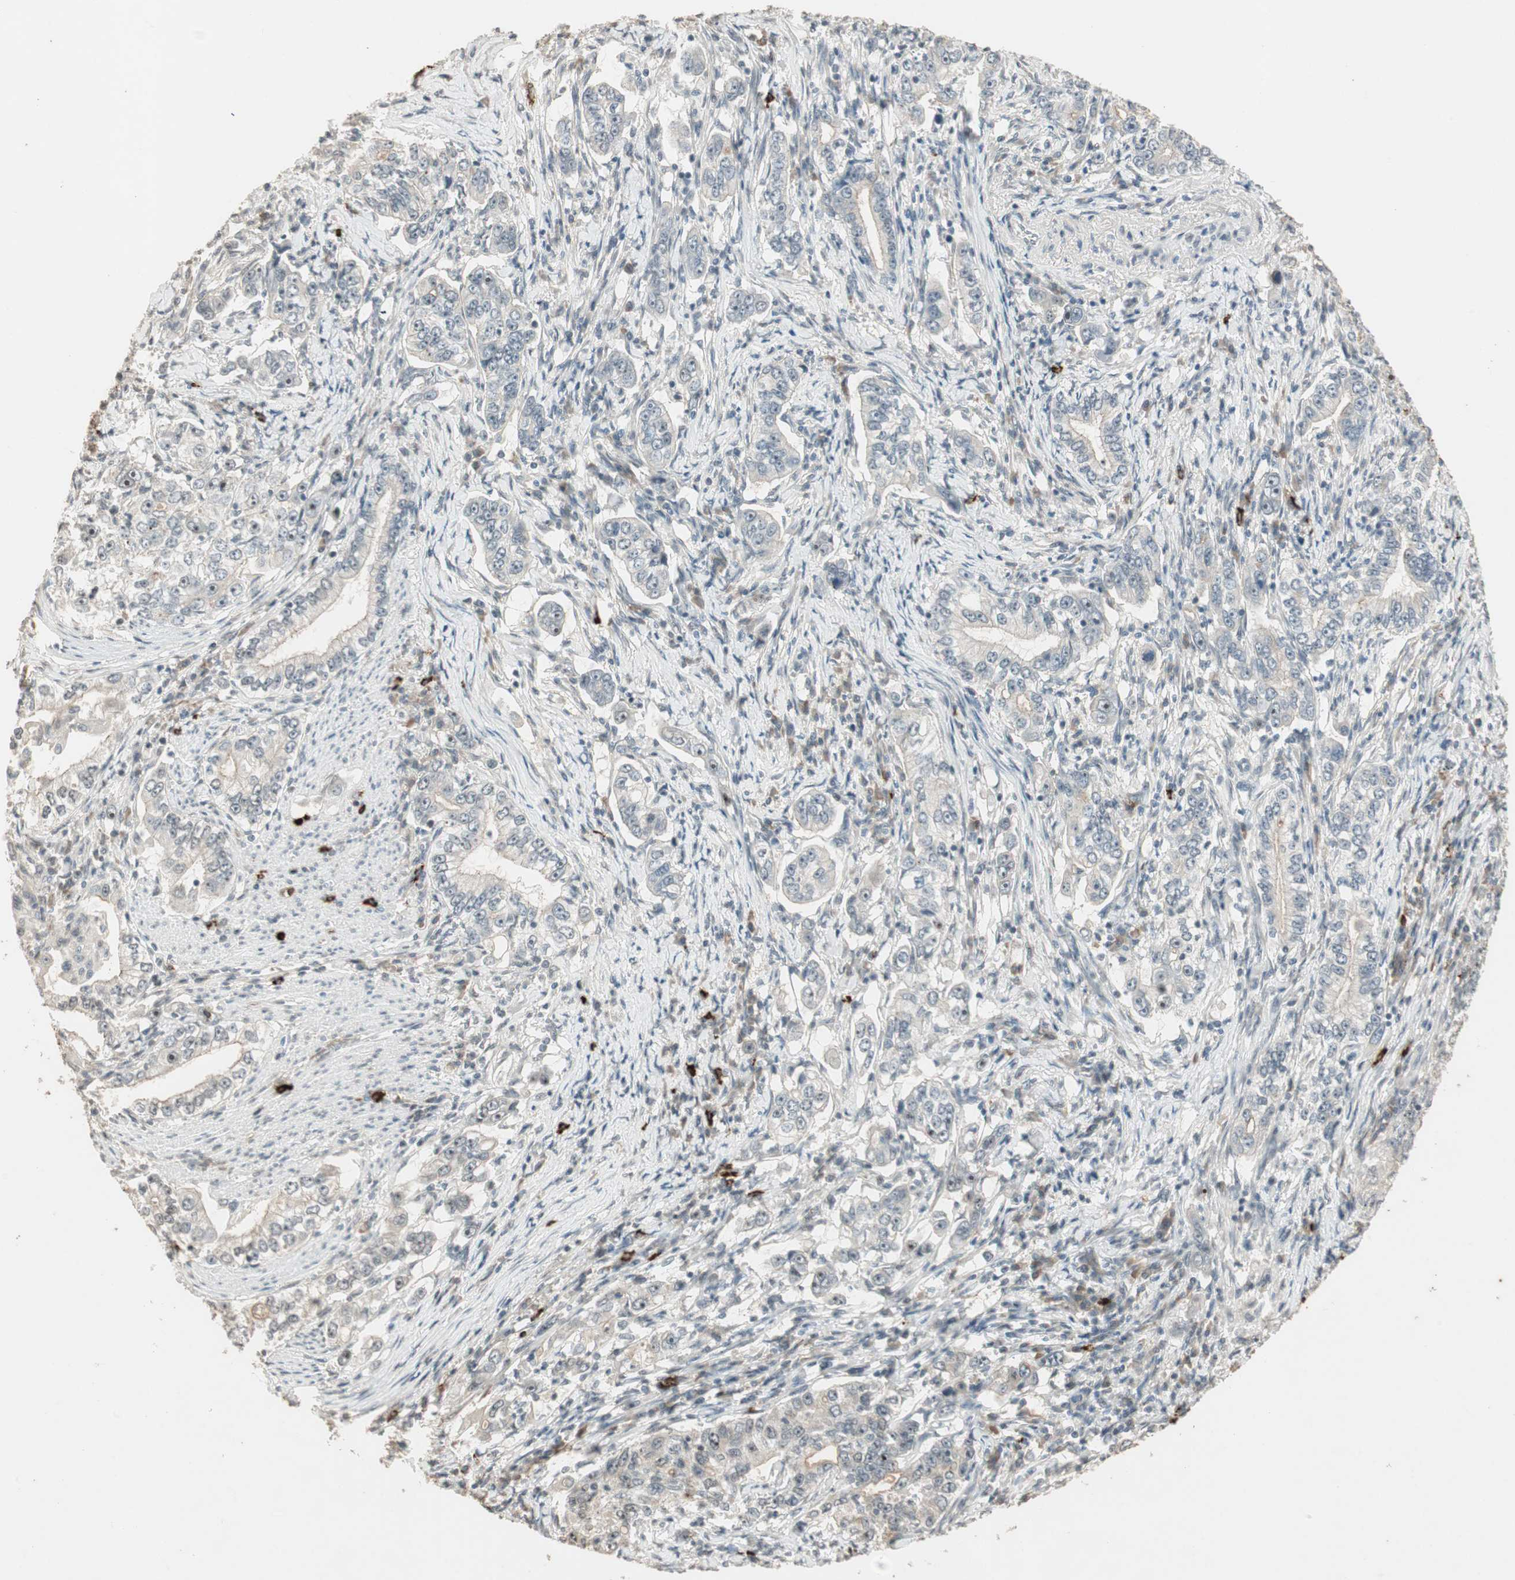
{"staining": {"intensity": "weak", "quantity": ">75%", "location": "nuclear"}, "tissue": "stomach cancer", "cell_type": "Tumor cells", "image_type": "cancer", "snomed": [{"axis": "morphology", "description": "Adenocarcinoma, NOS"}, {"axis": "topography", "description": "Stomach, lower"}], "caption": "Brown immunohistochemical staining in stomach adenocarcinoma reveals weak nuclear staining in about >75% of tumor cells. The staining was performed using DAB to visualize the protein expression in brown, while the nuclei were stained in blue with hematoxylin (Magnification: 20x).", "gene": "ETV4", "patient": {"sex": "female", "age": 72}}